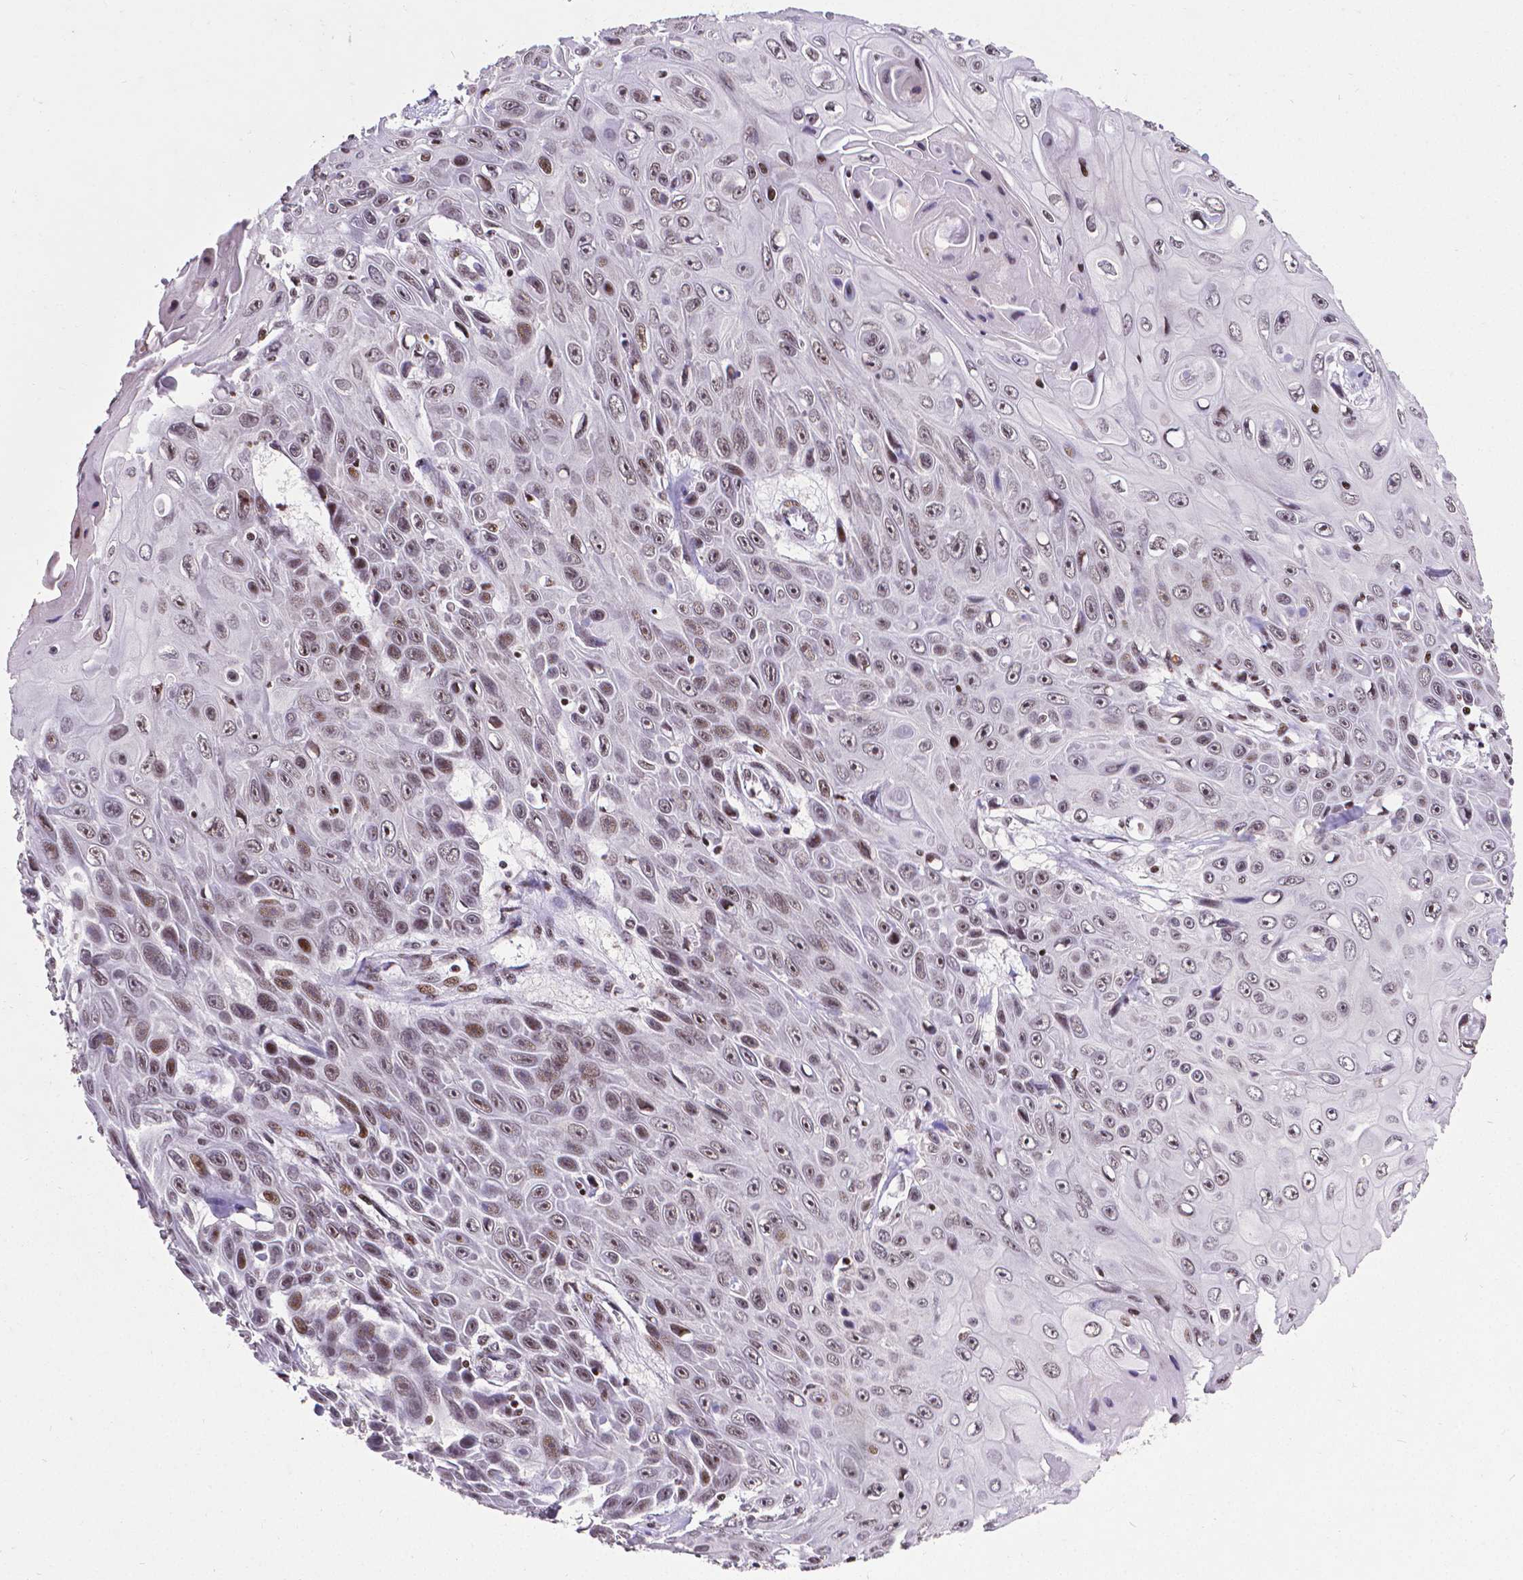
{"staining": {"intensity": "moderate", "quantity": ">75%", "location": "nuclear"}, "tissue": "skin cancer", "cell_type": "Tumor cells", "image_type": "cancer", "snomed": [{"axis": "morphology", "description": "Squamous cell carcinoma, NOS"}, {"axis": "topography", "description": "Skin"}], "caption": "Skin cancer stained with a brown dye demonstrates moderate nuclear positive expression in approximately >75% of tumor cells.", "gene": "CTCF", "patient": {"sex": "male", "age": 82}}